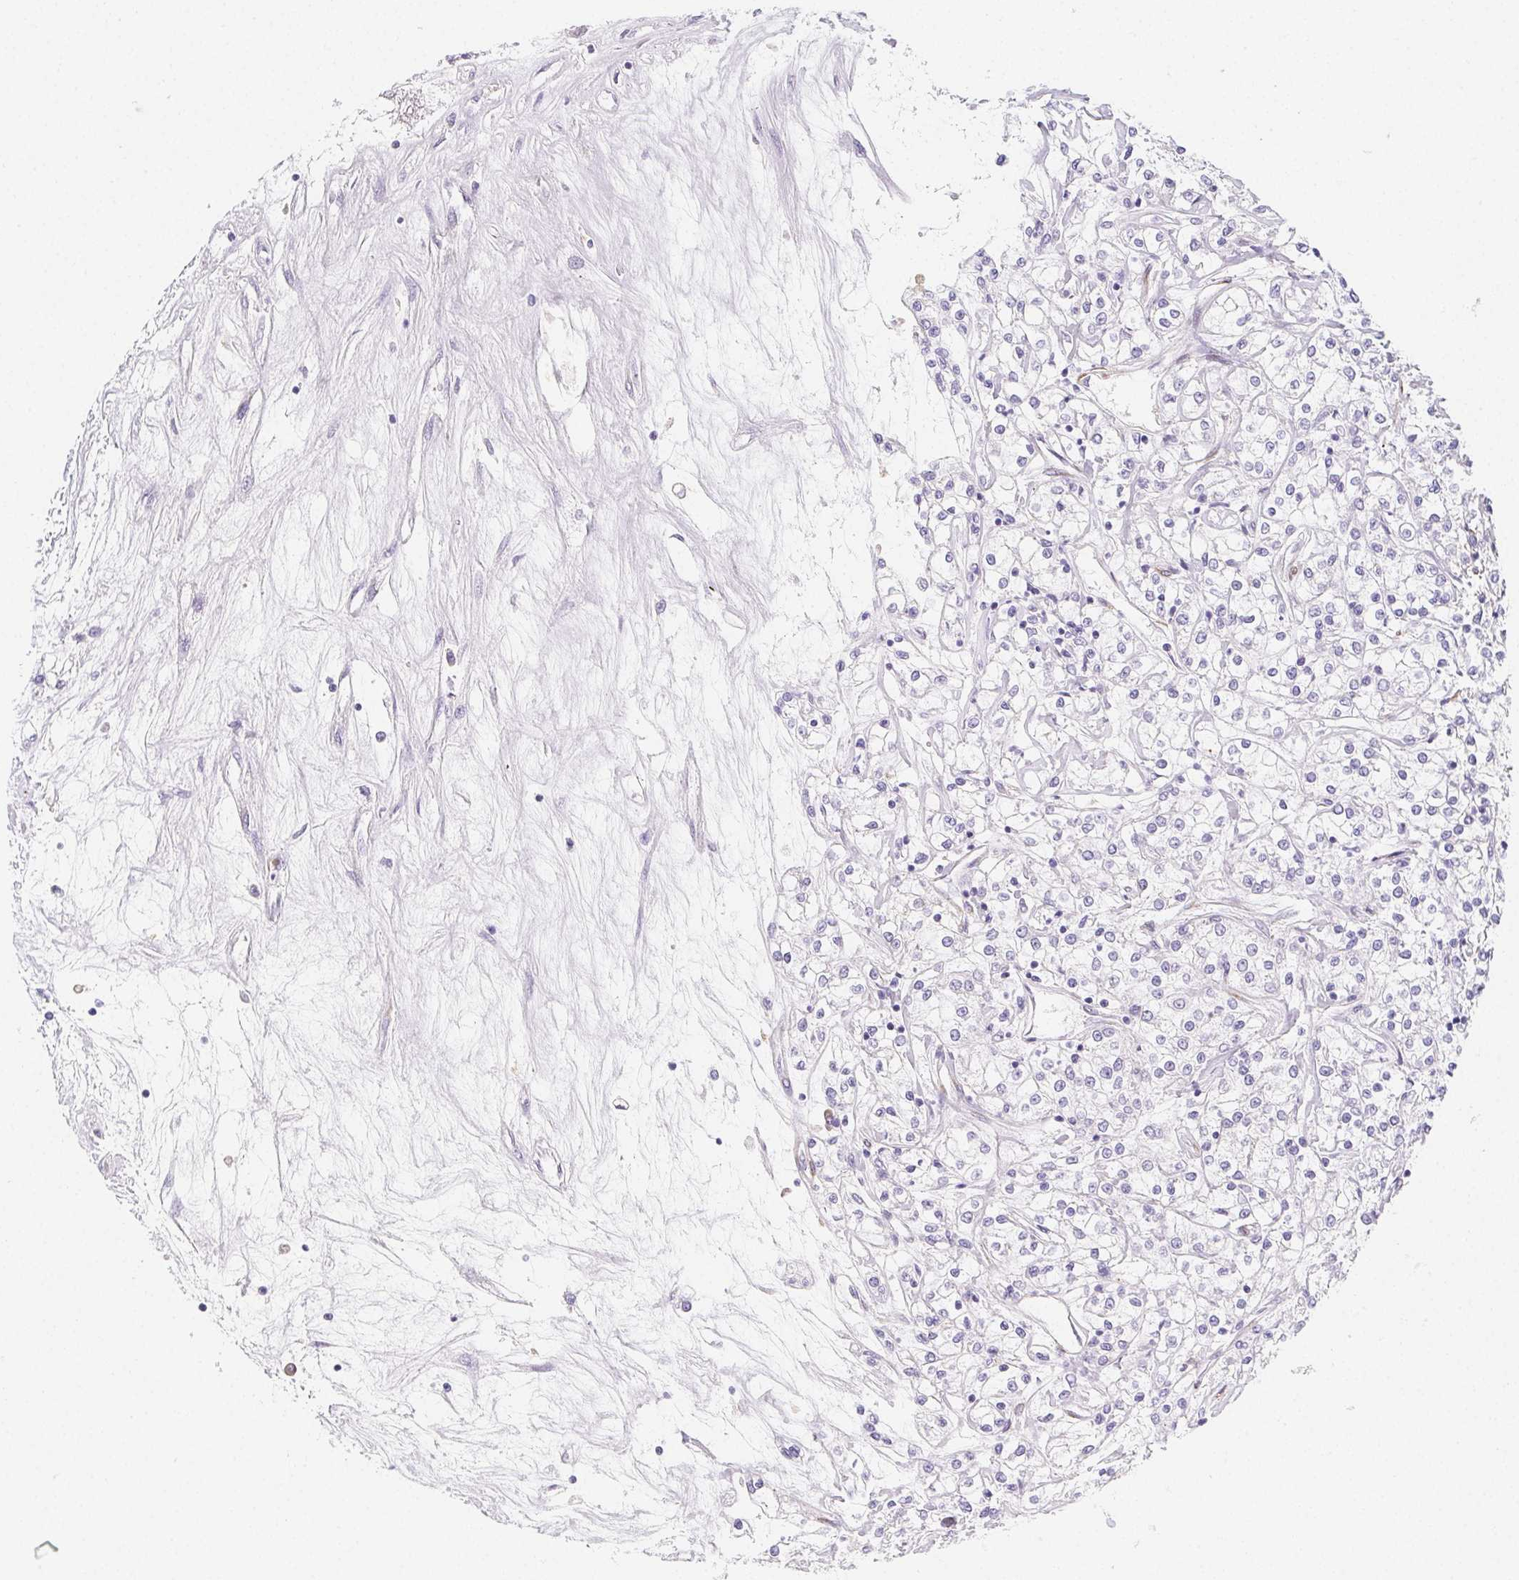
{"staining": {"intensity": "weak", "quantity": ">75%", "location": "cytoplasmic/membranous"}, "tissue": "renal cancer", "cell_type": "Tumor cells", "image_type": "cancer", "snomed": [{"axis": "morphology", "description": "Adenocarcinoma, NOS"}, {"axis": "topography", "description": "Kidney"}], "caption": "Renal cancer (adenocarcinoma) tissue shows weak cytoplasmic/membranous expression in approximately >75% of tumor cells", "gene": "HRC", "patient": {"sex": "female", "age": 59}}